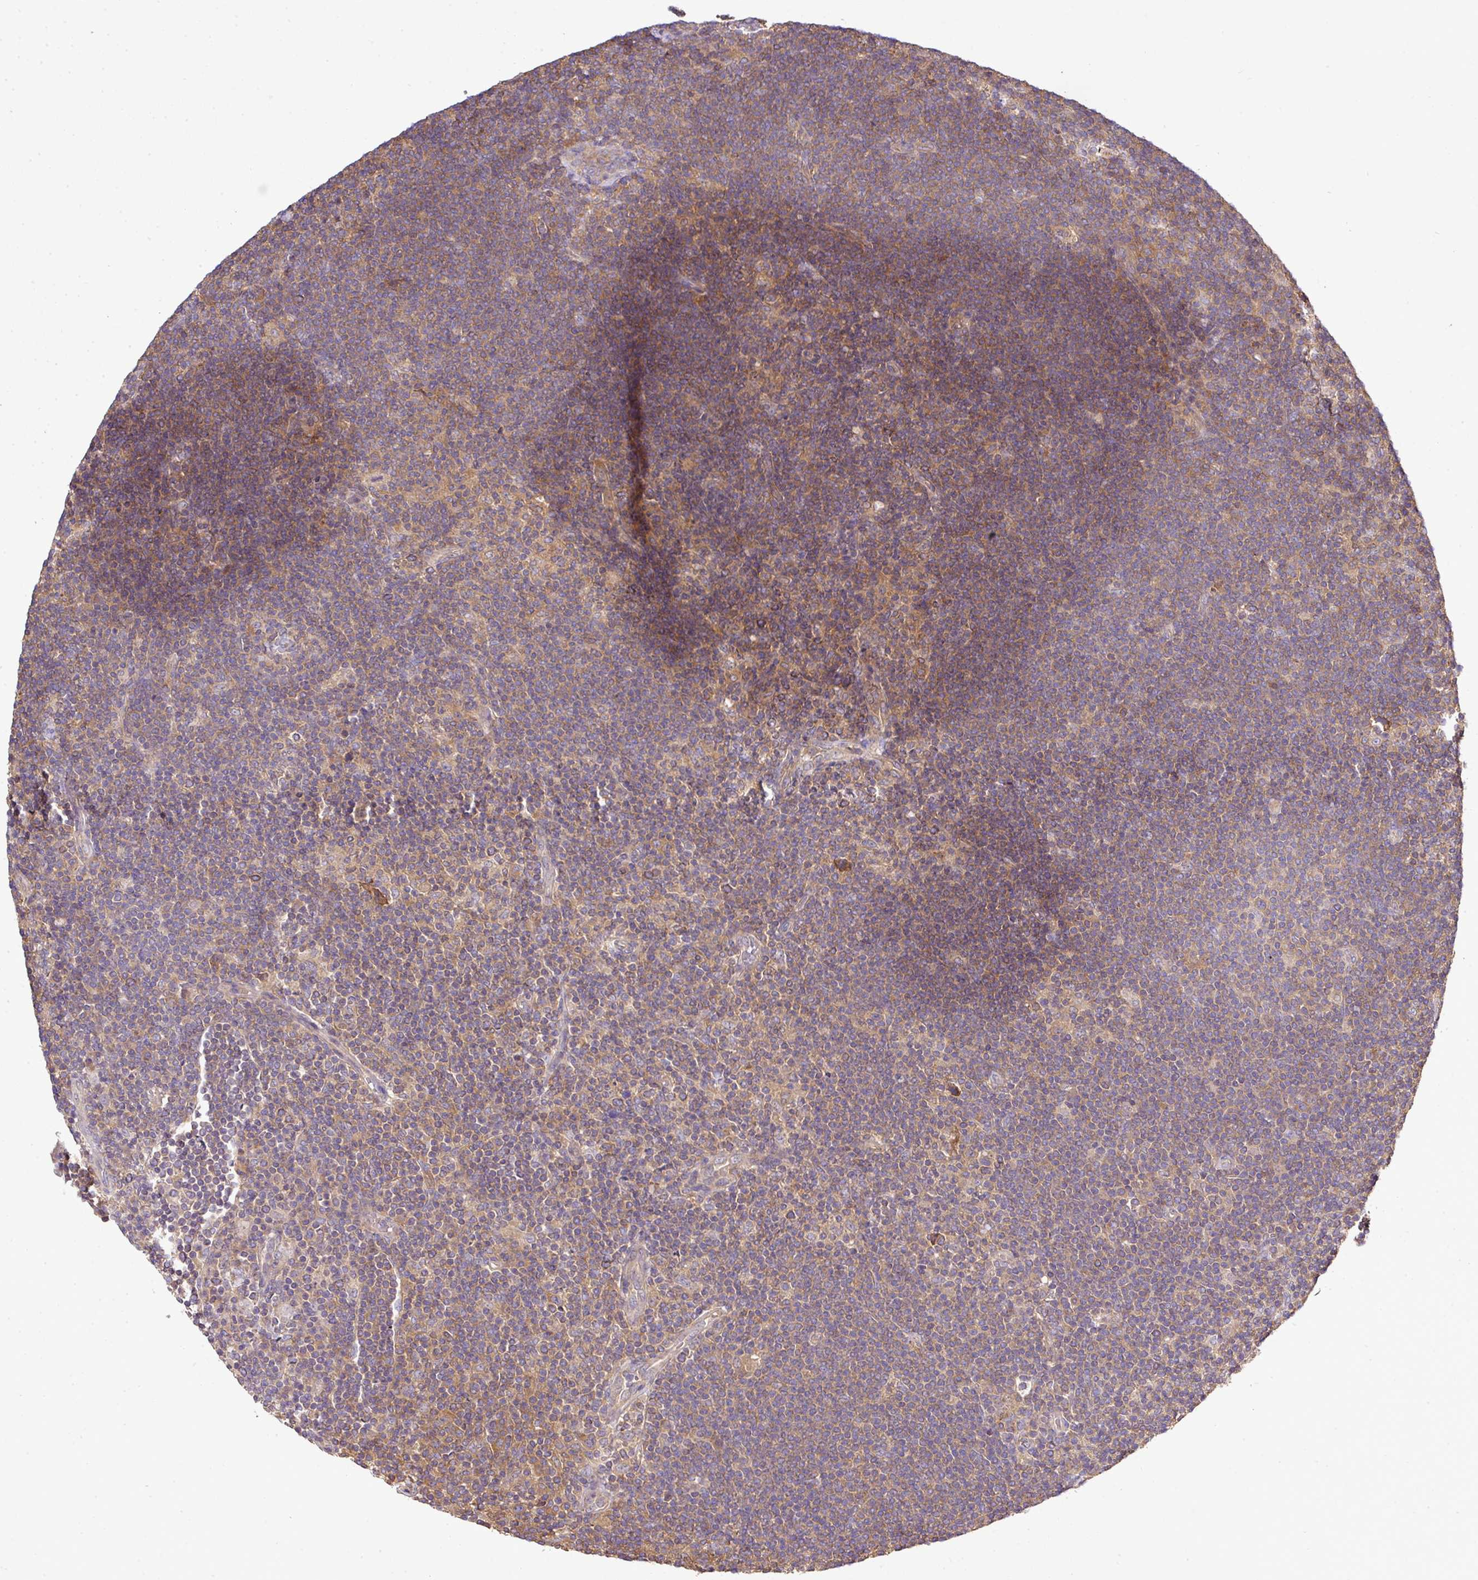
{"staining": {"intensity": "weak", "quantity": "25%-75%", "location": "cytoplasmic/membranous"}, "tissue": "lymphoma", "cell_type": "Tumor cells", "image_type": "cancer", "snomed": [{"axis": "morphology", "description": "Hodgkin's disease, NOS"}, {"axis": "topography", "description": "Lymph node"}], "caption": "Protein analysis of lymphoma tissue displays weak cytoplasmic/membranous staining in approximately 25%-75% of tumor cells.", "gene": "TMEM107", "patient": {"sex": "female", "age": 57}}